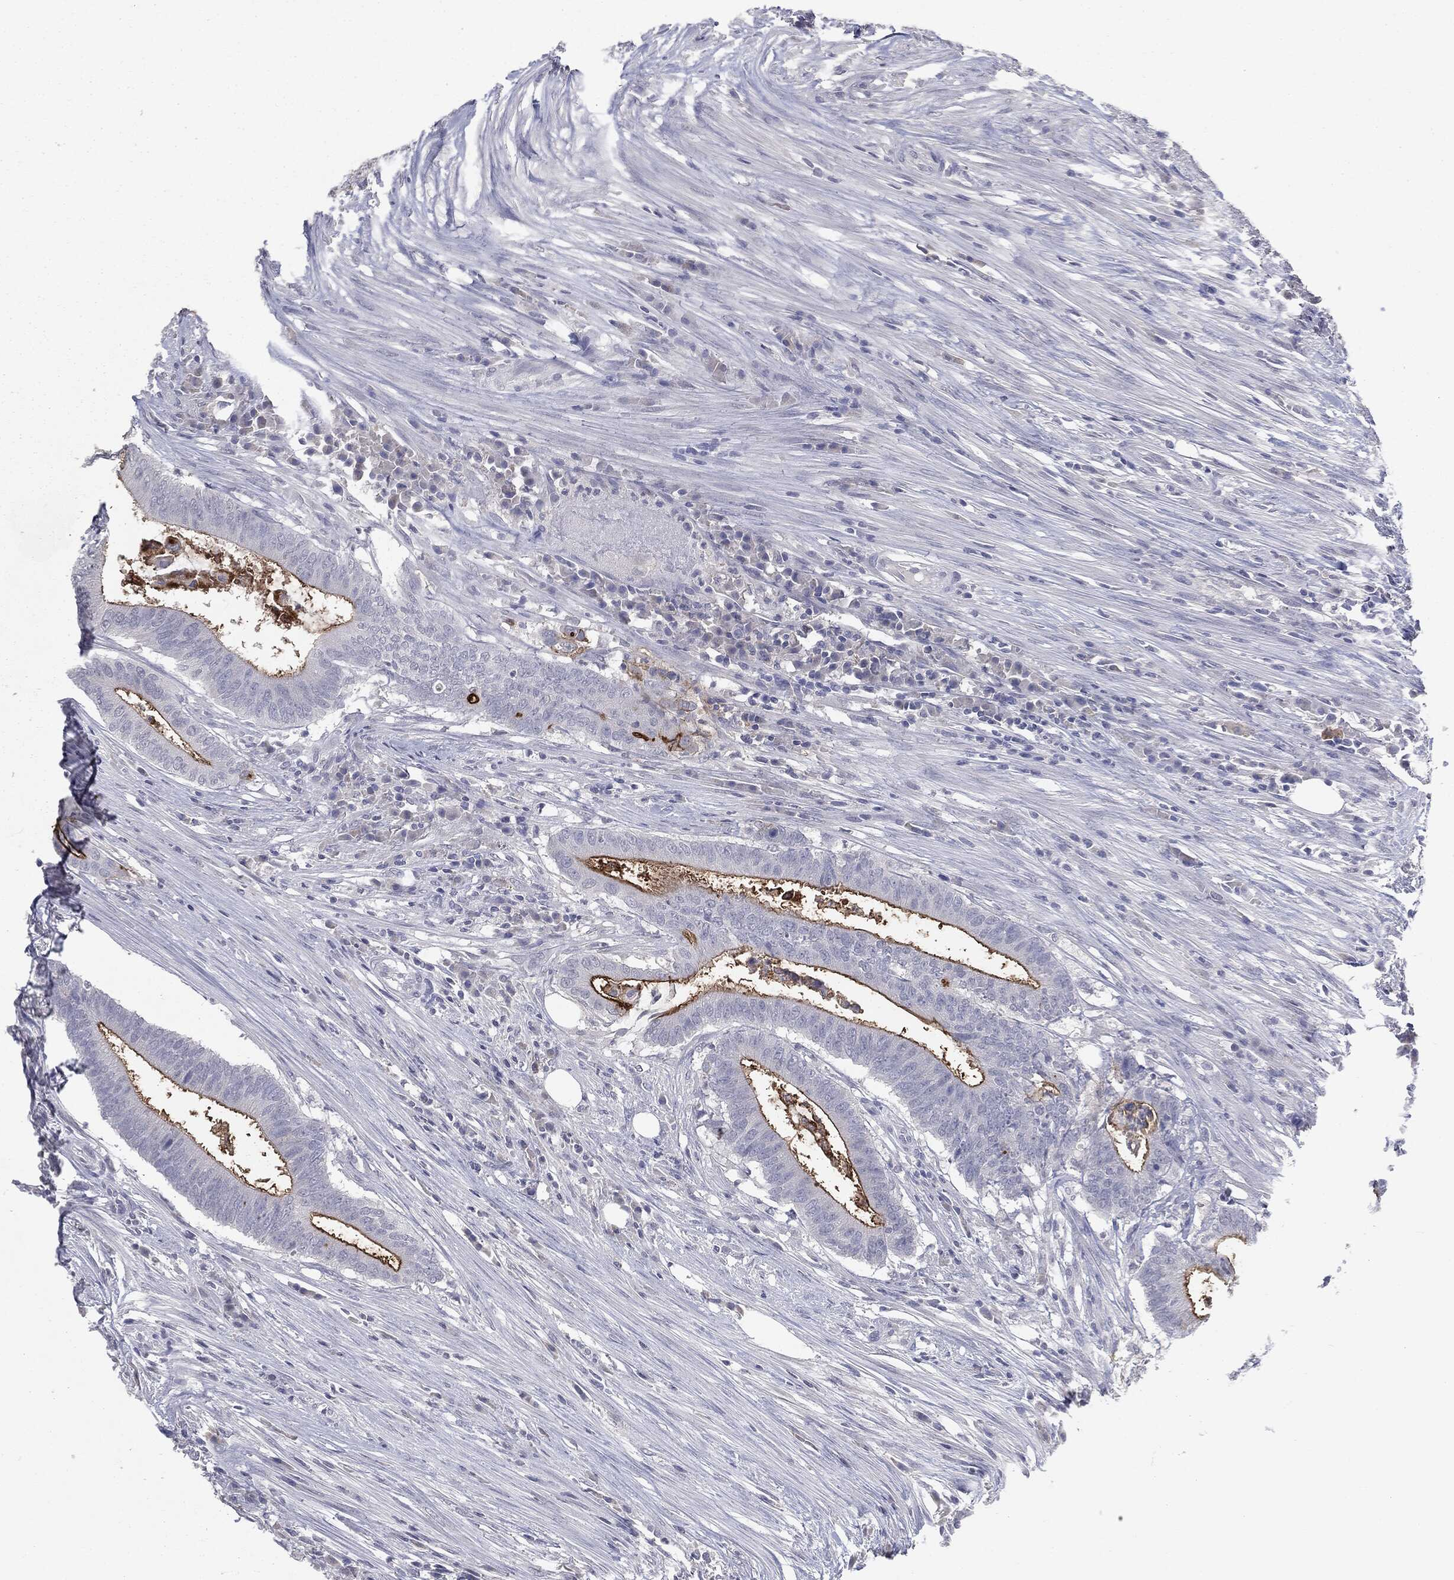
{"staining": {"intensity": "strong", "quantity": "<25%", "location": "cytoplasmic/membranous"}, "tissue": "colorectal cancer", "cell_type": "Tumor cells", "image_type": "cancer", "snomed": [{"axis": "morphology", "description": "Adenocarcinoma, NOS"}, {"axis": "topography", "description": "Colon"}], "caption": "A micrograph of human colorectal adenocarcinoma stained for a protein reveals strong cytoplasmic/membranous brown staining in tumor cells.", "gene": "MUC1", "patient": {"sex": "female", "age": 43}}